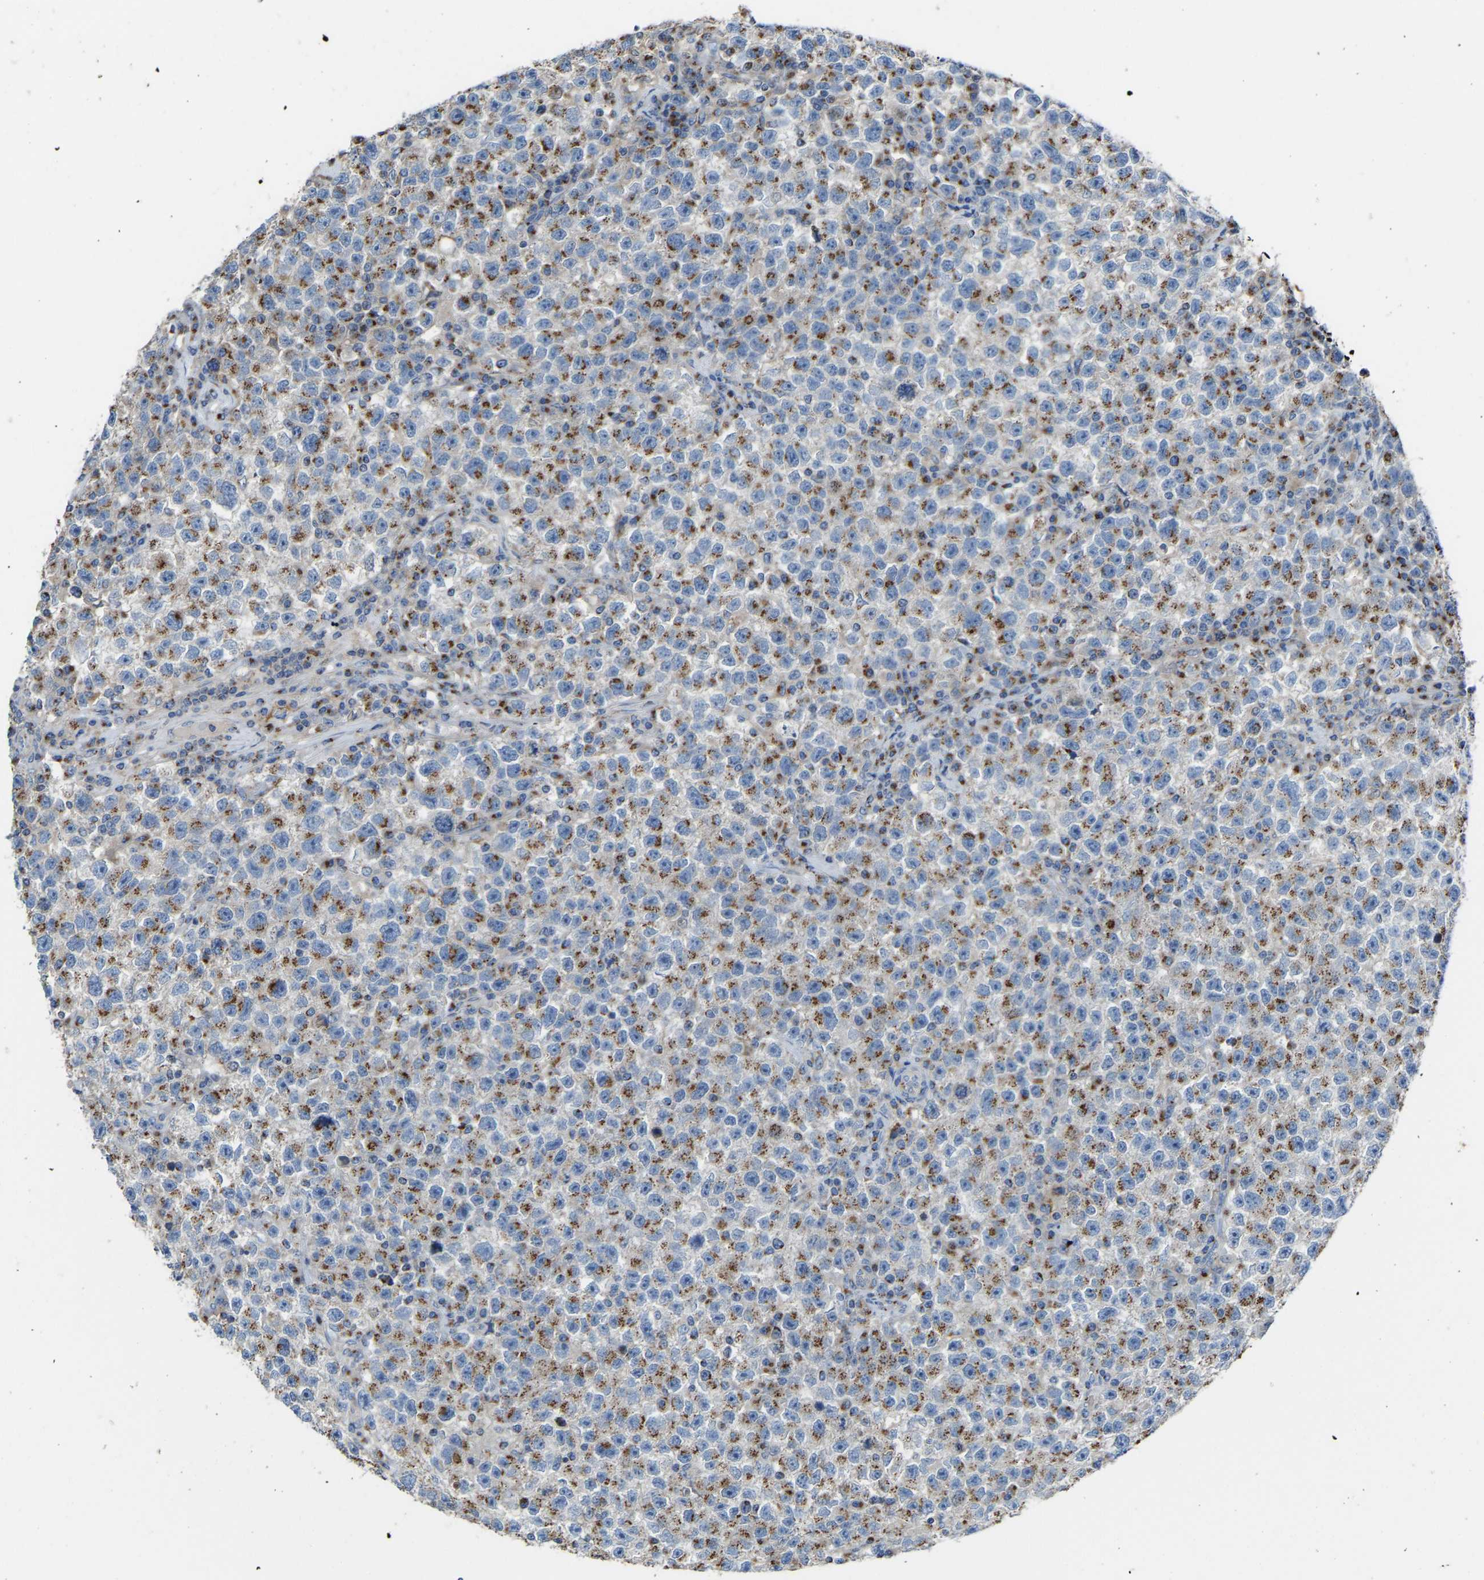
{"staining": {"intensity": "moderate", "quantity": ">75%", "location": "cytoplasmic/membranous"}, "tissue": "testis cancer", "cell_type": "Tumor cells", "image_type": "cancer", "snomed": [{"axis": "morphology", "description": "Seminoma, NOS"}, {"axis": "topography", "description": "Testis"}], "caption": "IHC of human testis cancer (seminoma) reveals medium levels of moderate cytoplasmic/membranous staining in about >75% of tumor cells.", "gene": "CANT1", "patient": {"sex": "male", "age": 22}}